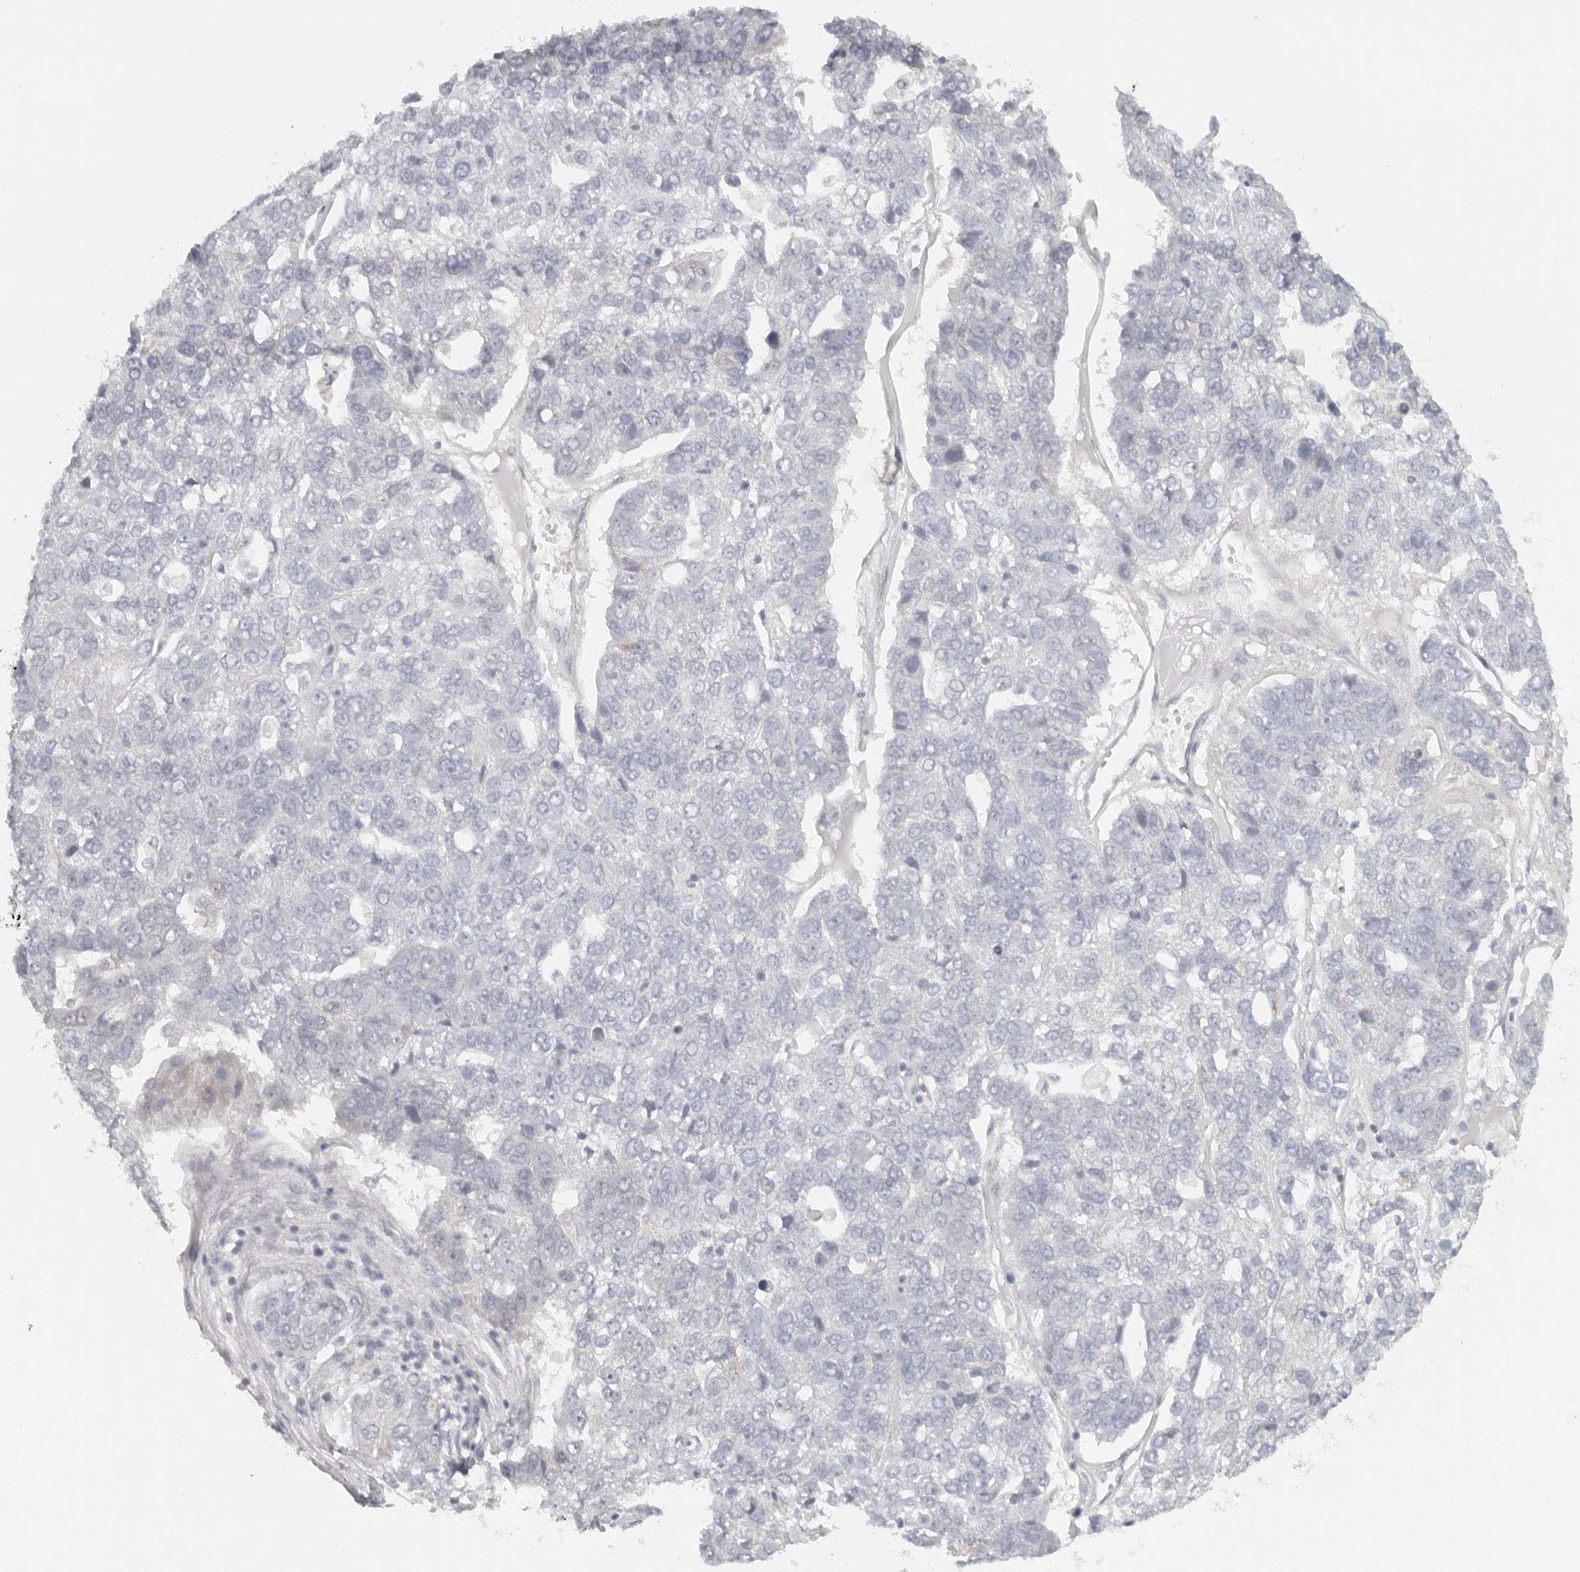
{"staining": {"intensity": "negative", "quantity": "none", "location": "none"}, "tissue": "pancreatic cancer", "cell_type": "Tumor cells", "image_type": "cancer", "snomed": [{"axis": "morphology", "description": "Adenocarcinoma, NOS"}, {"axis": "topography", "description": "Pancreas"}], "caption": "Immunohistochemistry (IHC) histopathology image of adenocarcinoma (pancreatic) stained for a protein (brown), which displays no positivity in tumor cells.", "gene": "KDF1", "patient": {"sex": "female", "age": 61}}